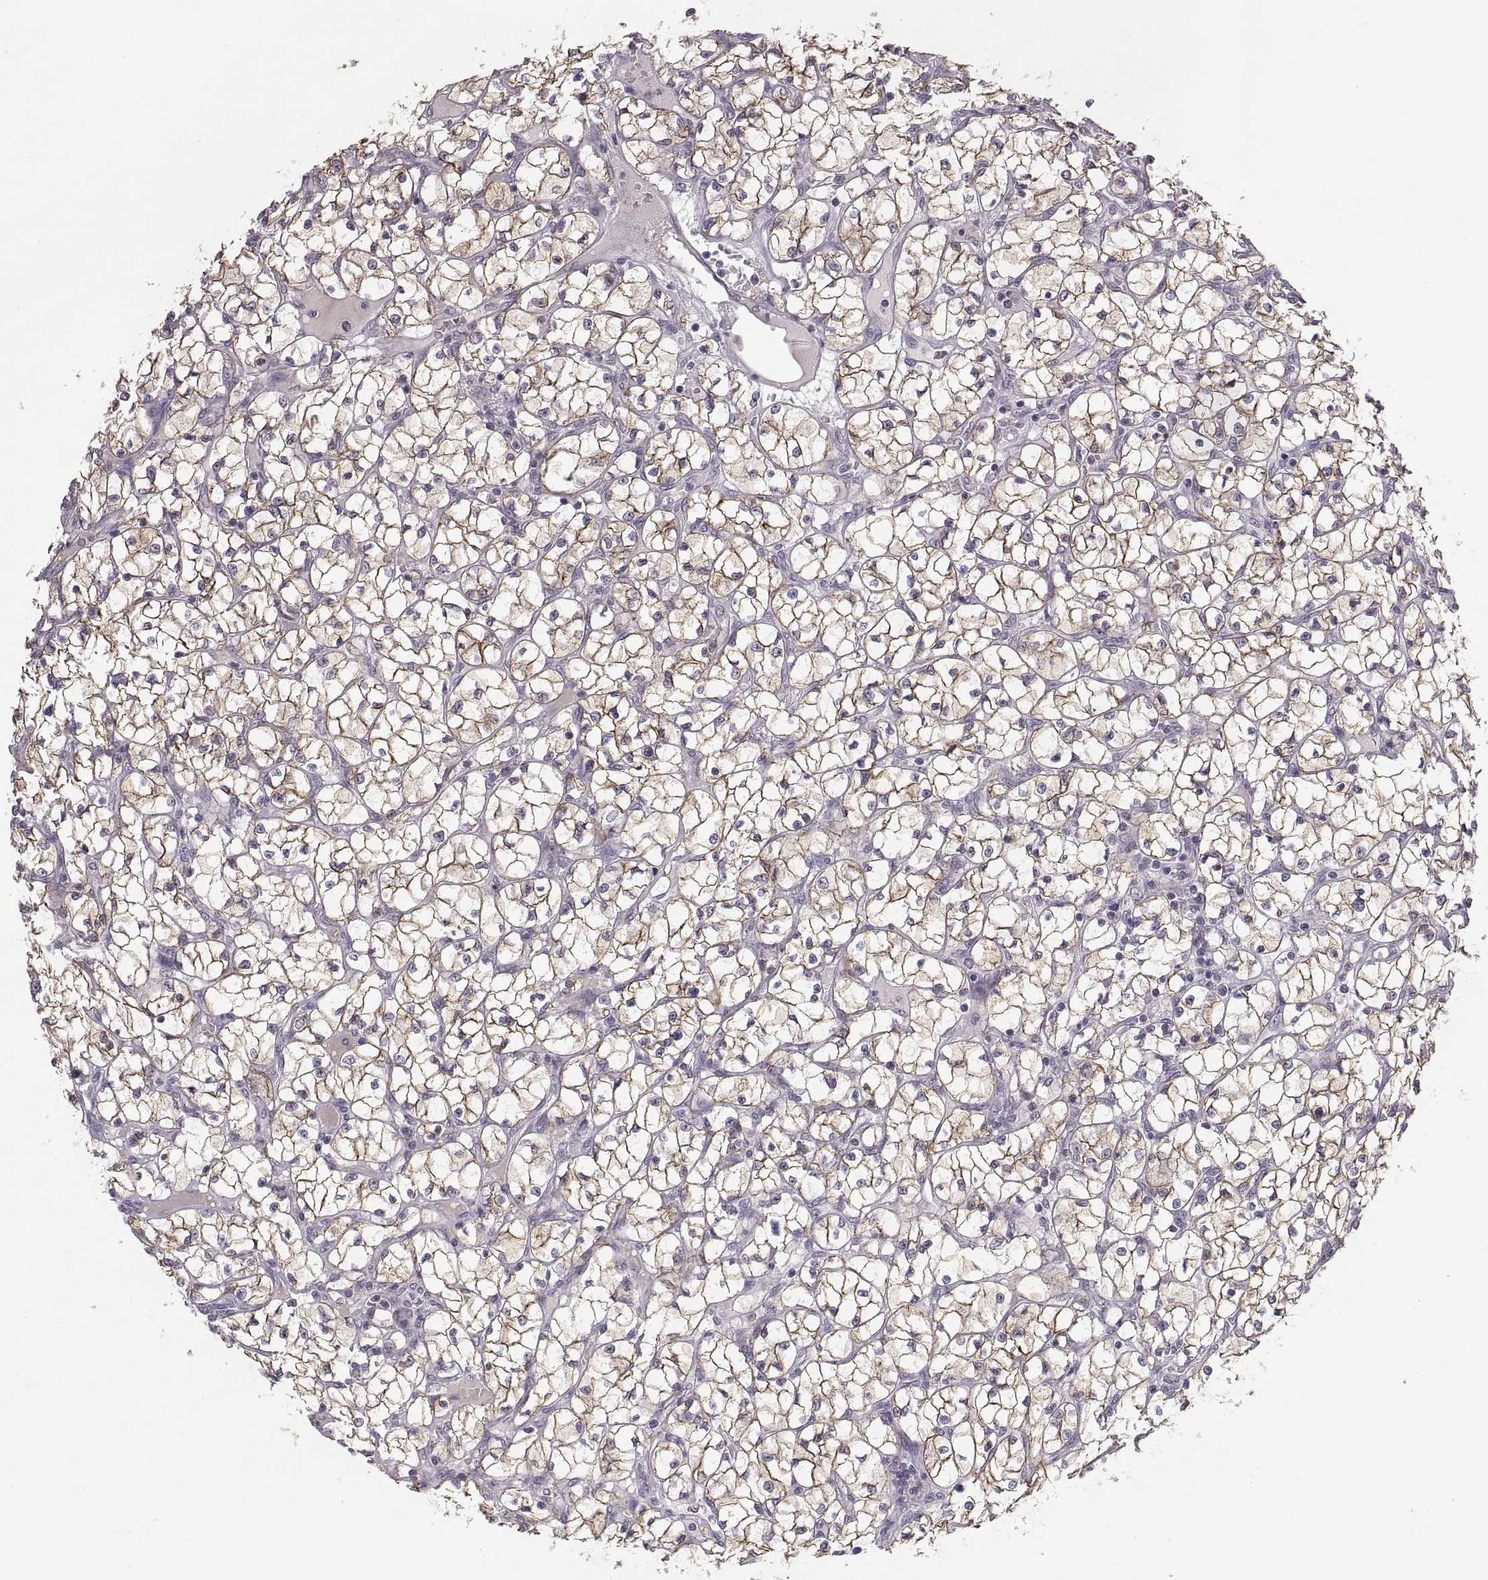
{"staining": {"intensity": "moderate", "quantity": ">75%", "location": "cytoplasmic/membranous"}, "tissue": "renal cancer", "cell_type": "Tumor cells", "image_type": "cancer", "snomed": [{"axis": "morphology", "description": "Adenocarcinoma, NOS"}, {"axis": "topography", "description": "Kidney"}], "caption": "A high-resolution micrograph shows immunohistochemistry (IHC) staining of renal cancer (adenocarcinoma), which exhibits moderate cytoplasmic/membranous positivity in about >75% of tumor cells. (Brightfield microscopy of DAB IHC at high magnification).", "gene": "CDH2", "patient": {"sex": "female", "age": 64}}